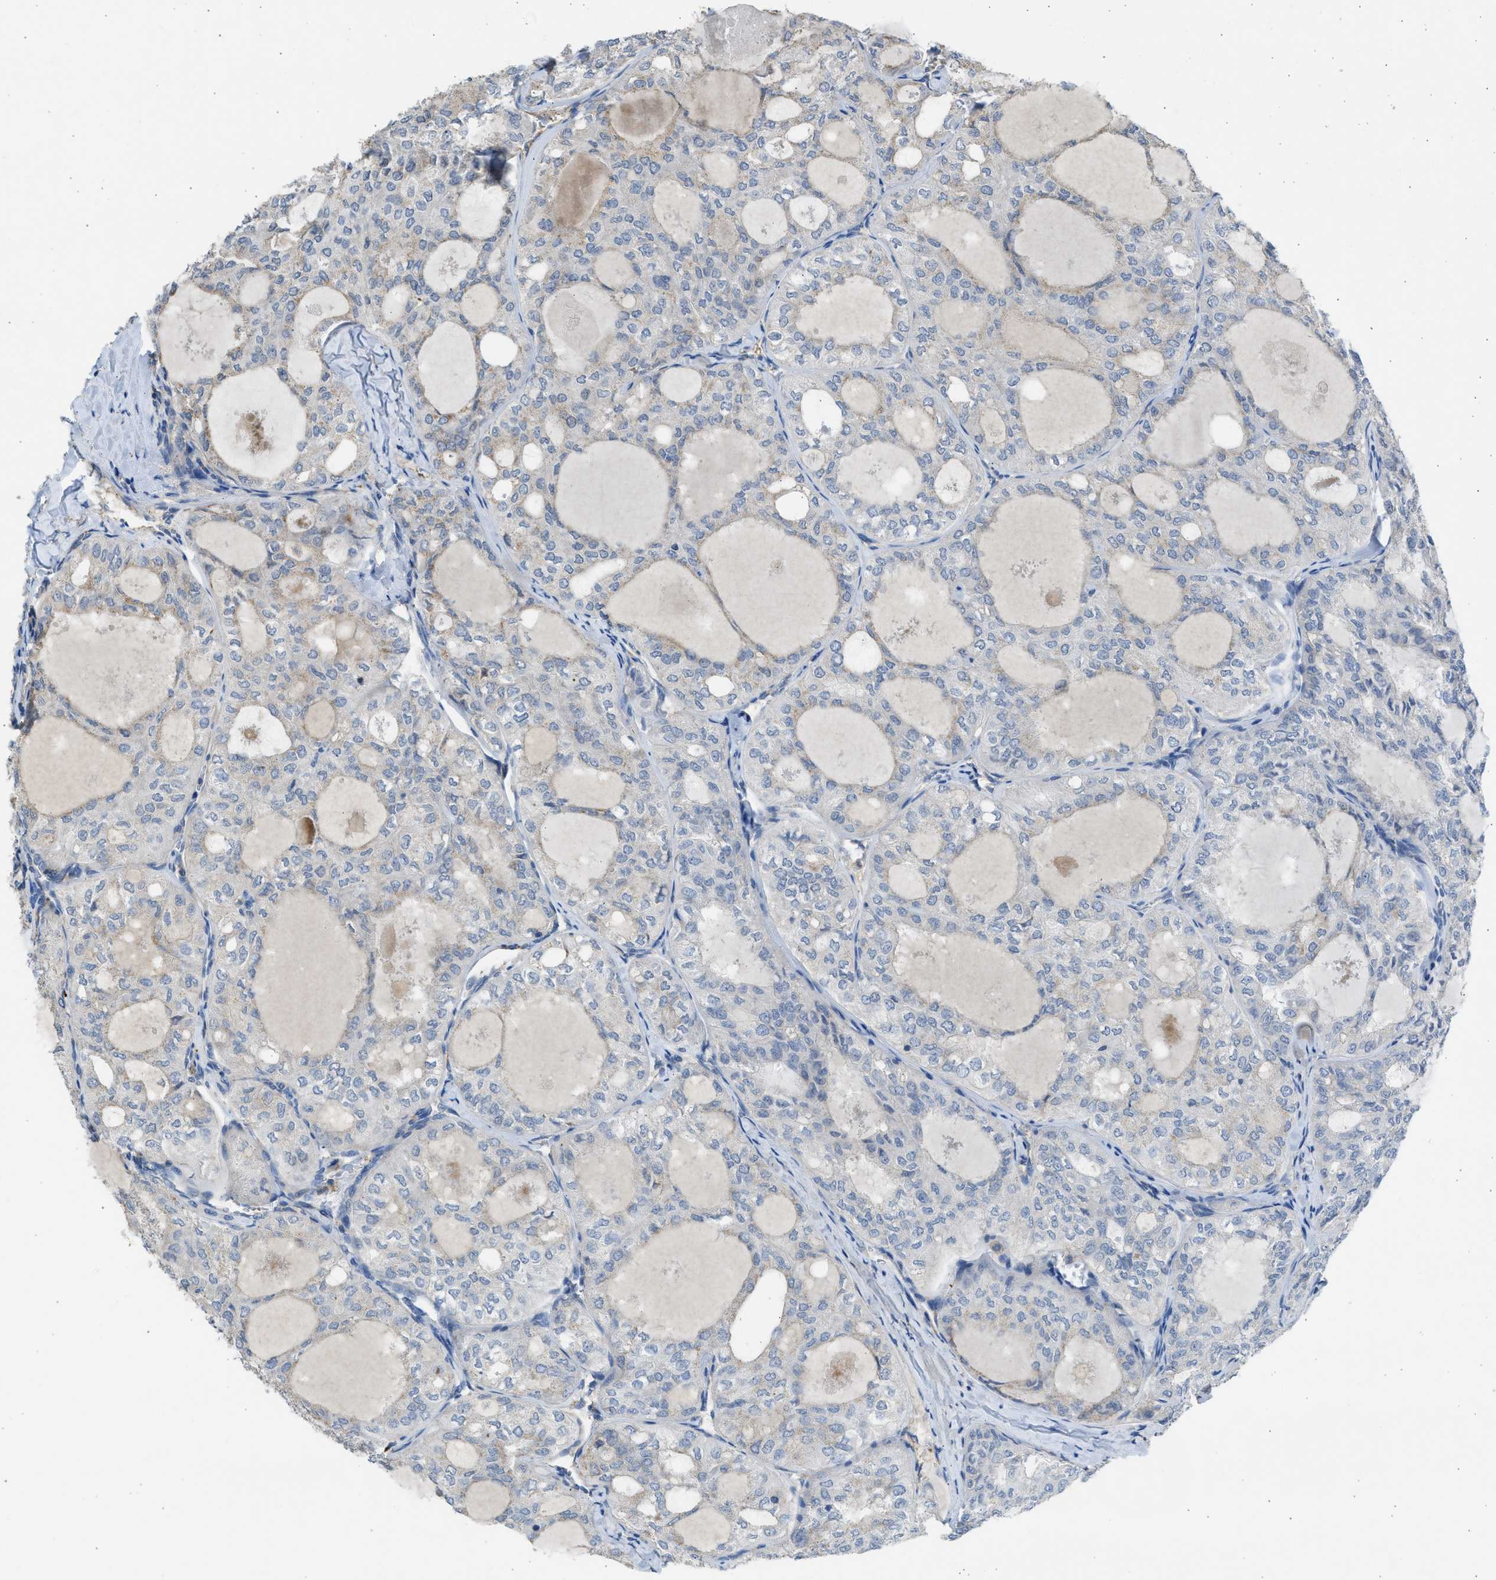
{"staining": {"intensity": "negative", "quantity": "none", "location": "none"}, "tissue": "thyroid cancer", "cell_type": "Tumor cells", "image_type": "cancer", "snomed": [{"axis": "morphology", "description": "Follicular adenoma carcinoma, NOS"}, {"axis": "topography", "description": "Thyroid gland"}], "caption": "This is an IHC photomicrograph of human thyroid cancer (follicular adenoma carcinoma). There is no positivity in tumor cells.", "gene": "PCNX3", "patient": {"sex": "male", "age": 75}}